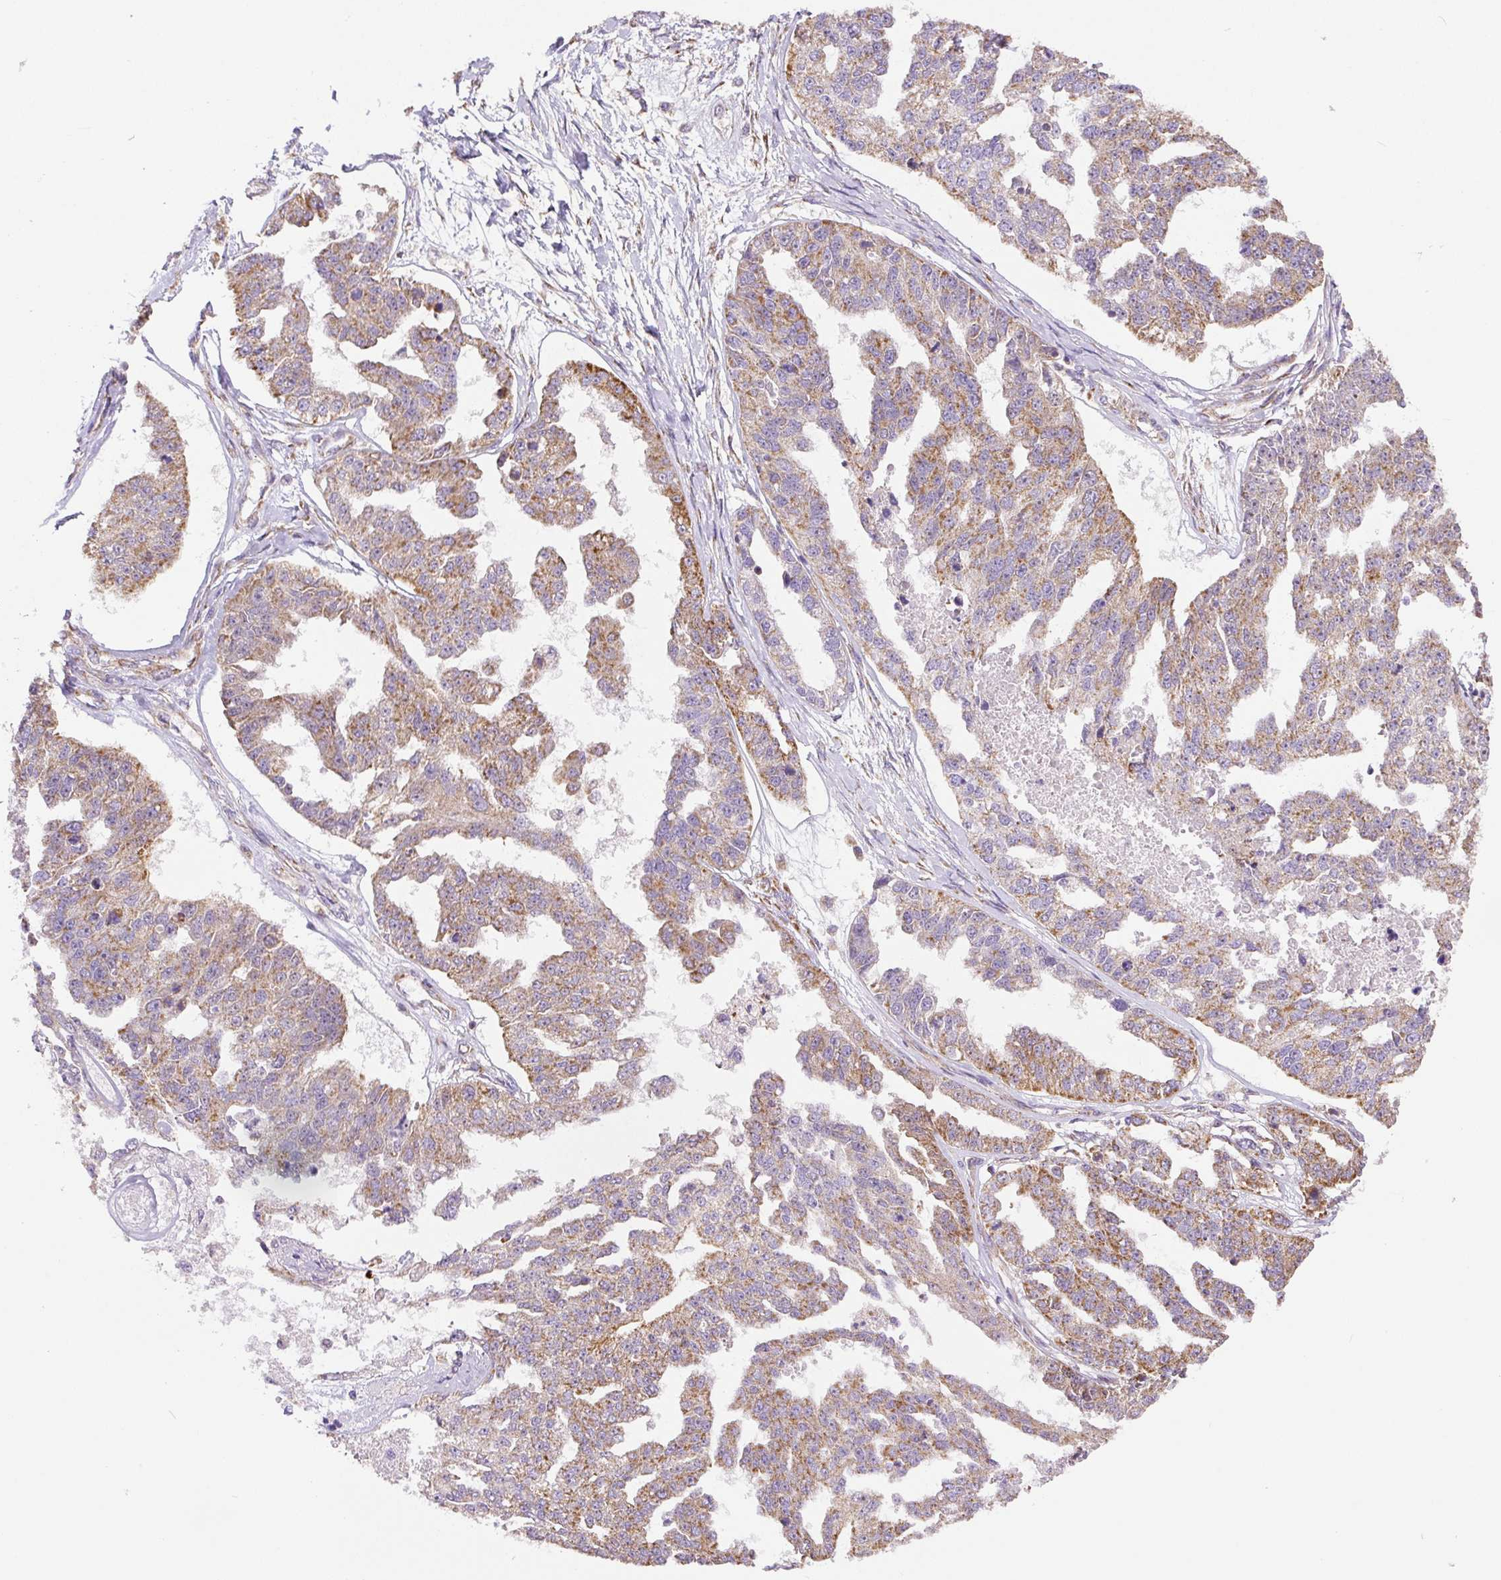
{"staining": {"intensity": "moderate", "quantity": ">75%", "location": "cytoplasmic/membranous"}, "tissue": "ovarian cancer", "cell_type": "Tumor cells", "image_type": "cancer", "snomed": [{"axis": "morphology", "description": "Cystadenocarcinoma, serous, NOS"}, {"axis": "topography", "description": "Ovary"}], "caption": "Protein expression analysis of human ovarian serous cystadenocarcinoma reveals moderate cytoplasmic/membranous positivity in about >75% of tumor cells.", "gene": "NDUFAF2", "patient": {"sex": "female", "age": 58}}